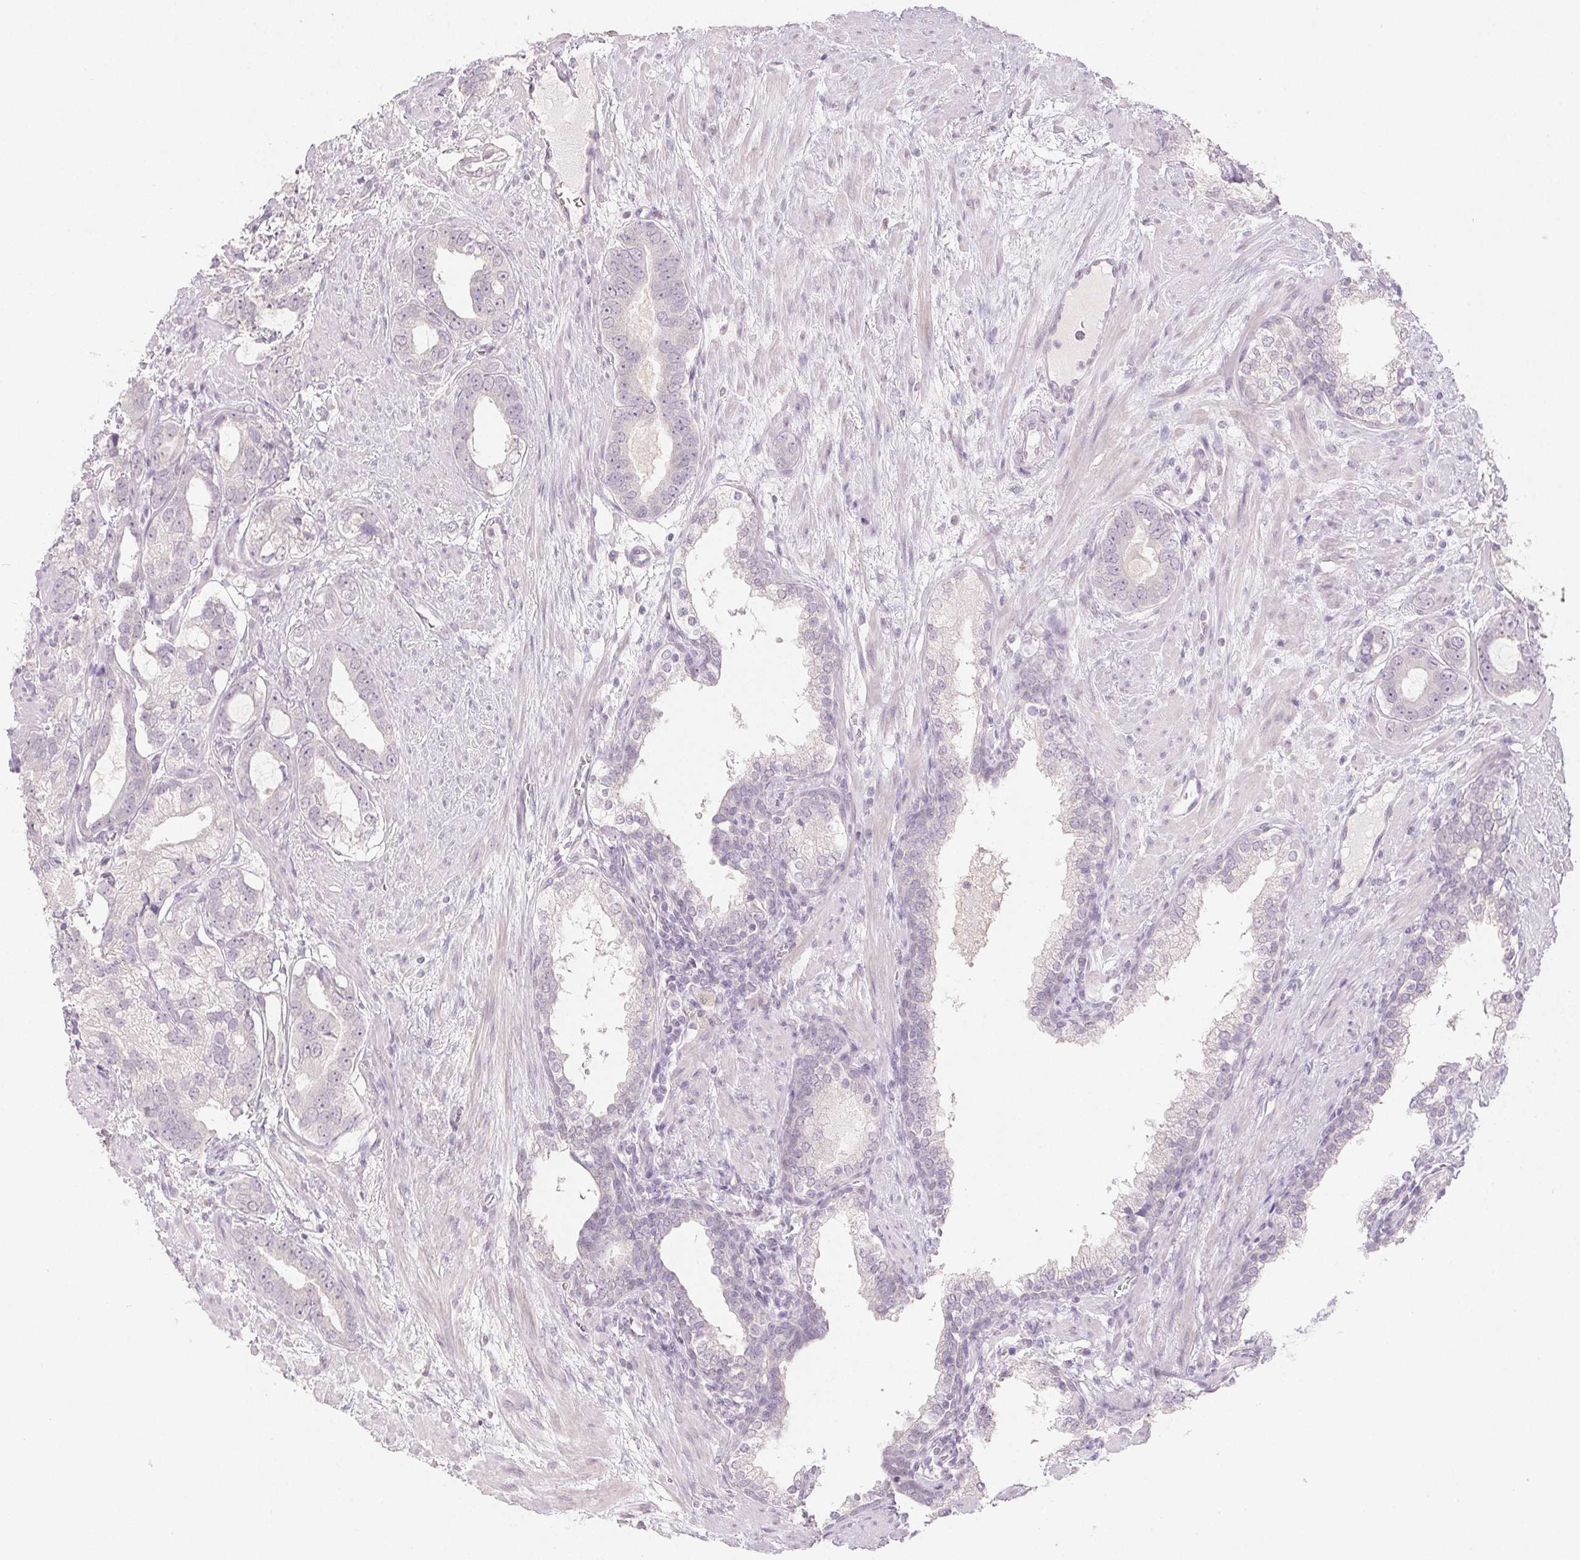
{"staining": {"intensity": "negative", "quantity": "none", "location": "none"}, "tissue": "prostate cancer", "cell_type": "Tumor cells", "image_type": "cancer", "snomed": [{"axis": "morphology", "description": "Adenocarcinoma, High grade"}, {"axis": "topography", "description": "Prostate"}], "caption": "This is an IHC micrograph of human prostate high-grade adenocarcinoma. There is no staining in tumor cells.", "gene": "PI3", "patient": {"sex": "male", "age": 75}}